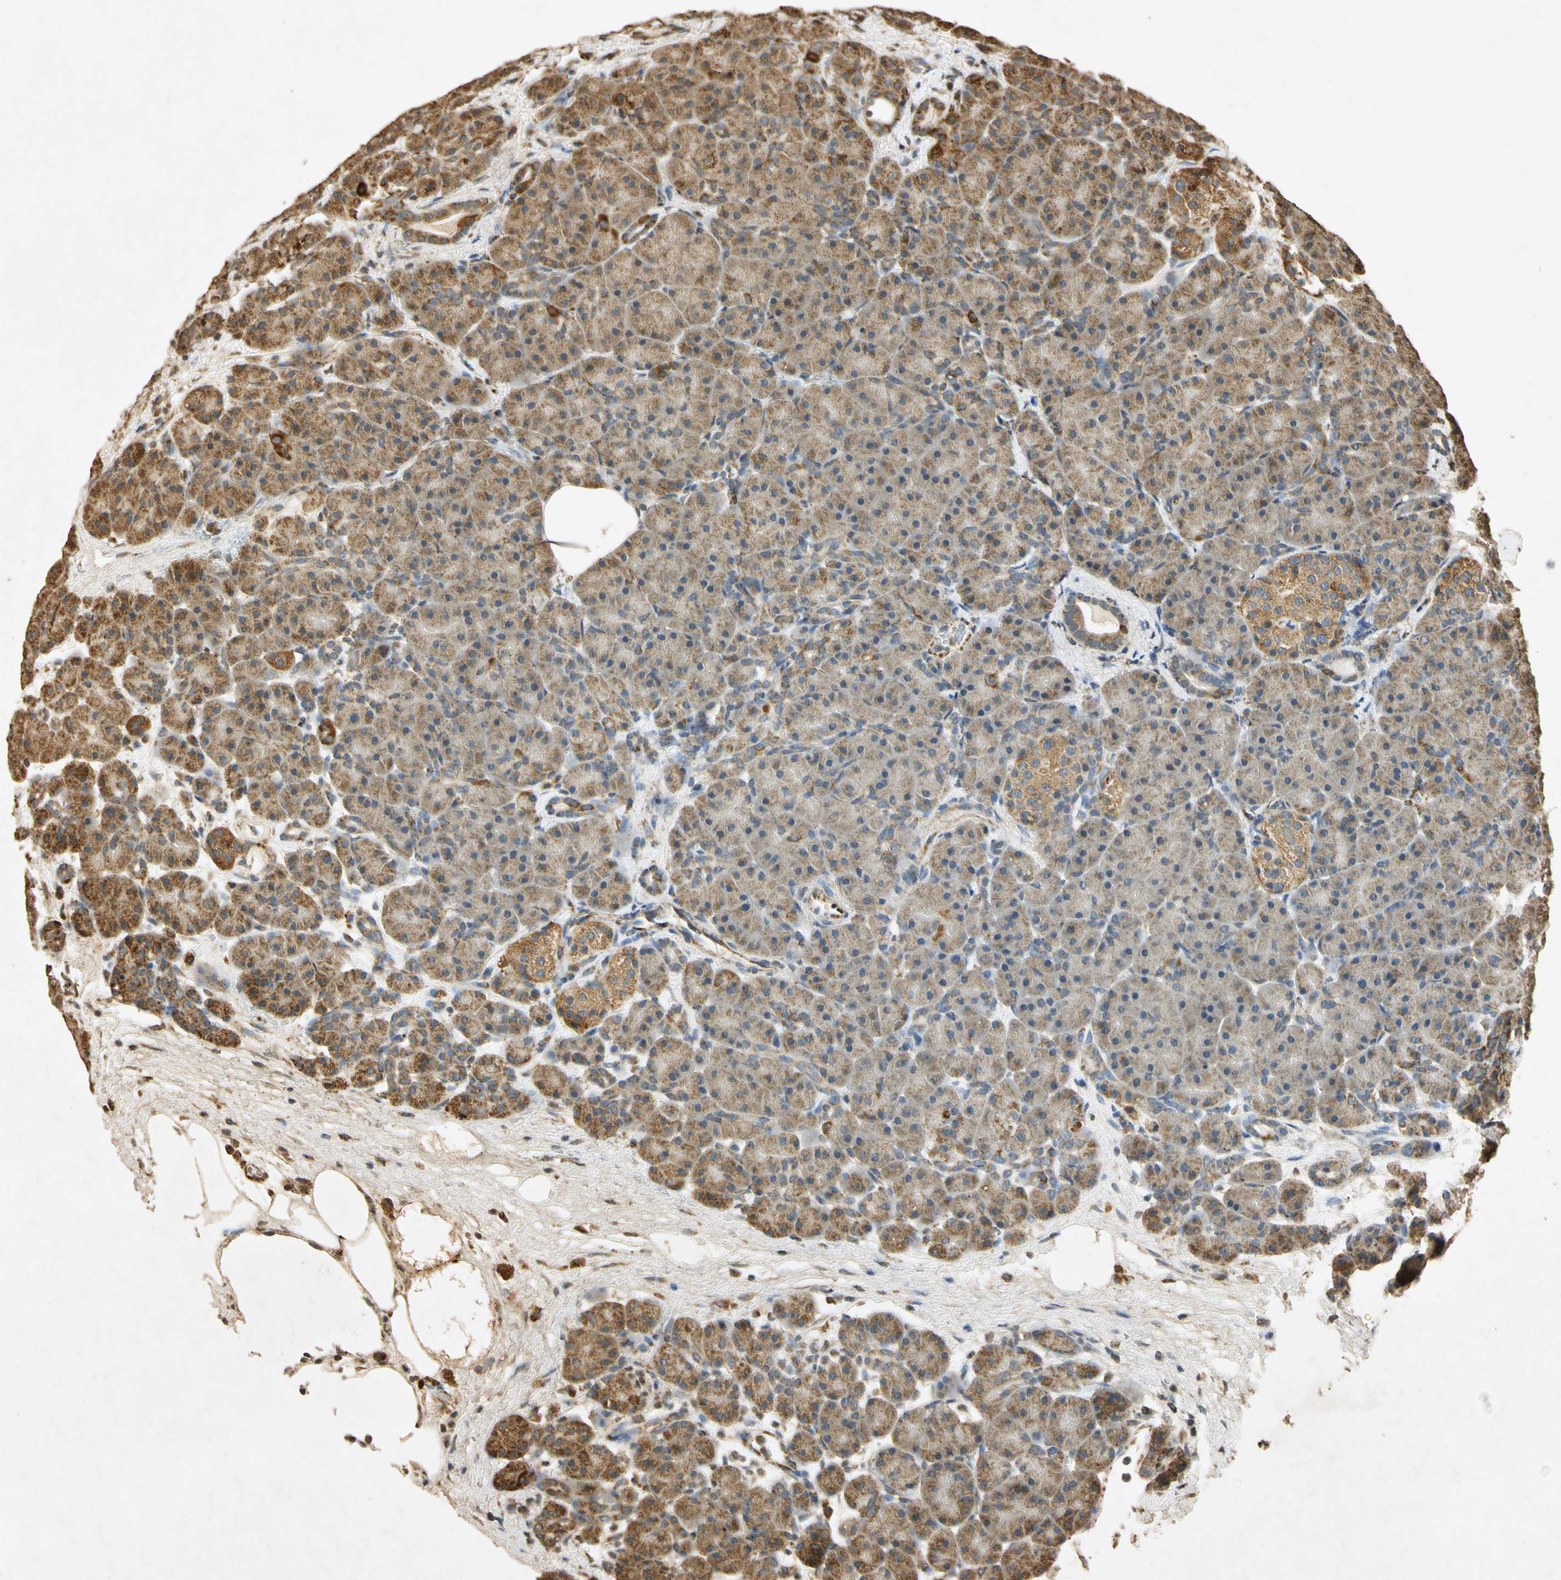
{"staining": {"intensity": "moderate", "quantity": ">75%", "location": "cytoplasmic/membranous"}, "tissue": "pancreas", "cell_type": "Exocrine glandular cells", "image_type": "normal", "snomed": [{"axis": "morphology", "description": "Normal tissue, NOS"}, {"axis": "topography", "description": "Pancreas"}], "caption": "Immunohistochemical staining of normal pancreas displays medium levels of moderate cytoplasmic/membranous staining in approximately >75% of exocrine glandular cells. (brown staining indicates protein expression, while blue staining denotes nuclei).", "gene": "PRDX3", "patient": {"sex": "male", "age": 66}}